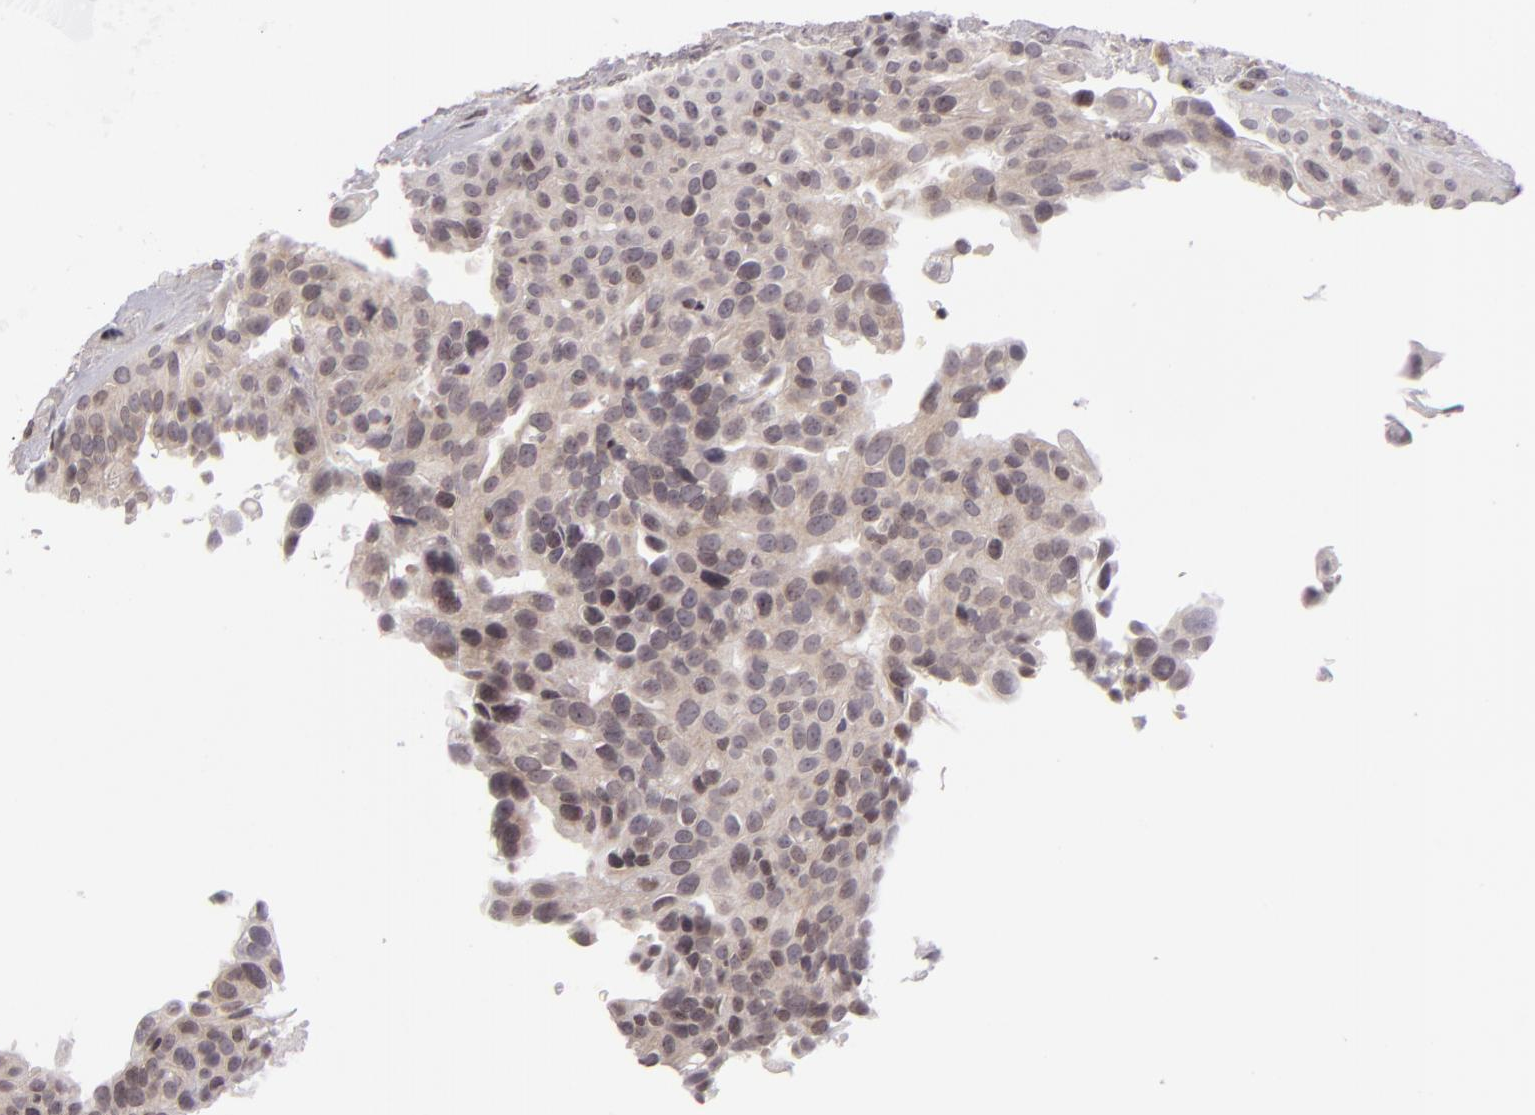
{"staining": {"intensity": "weak", "quantity": "<25%", "location": "nuclear"}, "tissue": "breast cancer", "cell_type": "Tumor cells", "image_type": "cancer", "snomed": [{"axis": "morphology", "description": "Neoplasm, malignant, NOS"}, {"axis": "topography", "description": "Breast"}], "caption": "This micrograph is of breast cancer stained with IHC to label a protein in brown with the nuclei are counter-stained blue. There is no positivity in tumor cells. (Brightfield microscopy of DAB immunohistochemistry (IHC) at high magnification).", "gene": "AKAP6", "patient": {"sex": "female", "age": 50}}